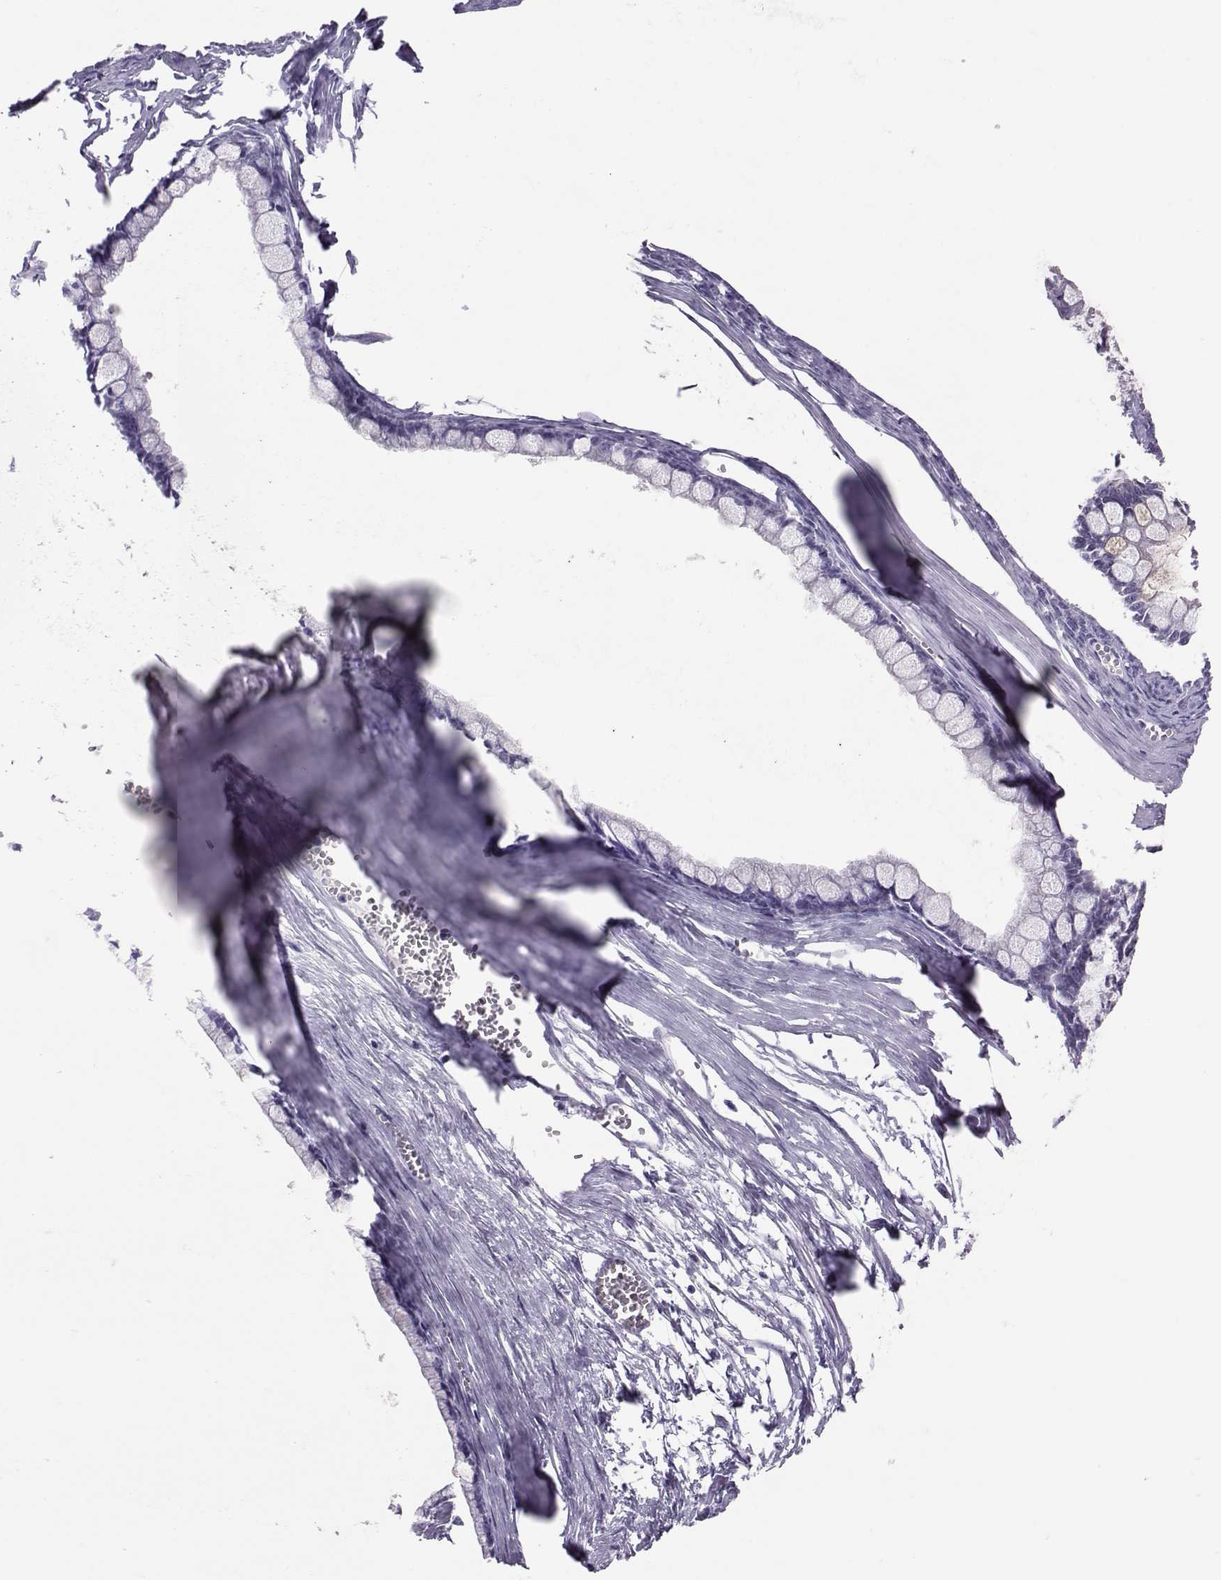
{"staining": {"intensity": "negative", "quantity": "none", "location": "none"}, "tissue": "ovarian cancer", "cell_type": "Tumor cells", "image_type": "cancer", "snomed": [{"axis": "morphology", "description": "Cystadenocarcinoma, mucinous, NOS"}, {"axis": "topography", "description": "Ovary"}], "caption": "DAB immunohistochemical staining of mucinous cystadenocarcinoma (ovarian) demonstrates no significant expression in tumor cells. Nuclei are stained in blue.", "gene": "DNAAF1", "patient": {"sex": "female", "age": 67}}